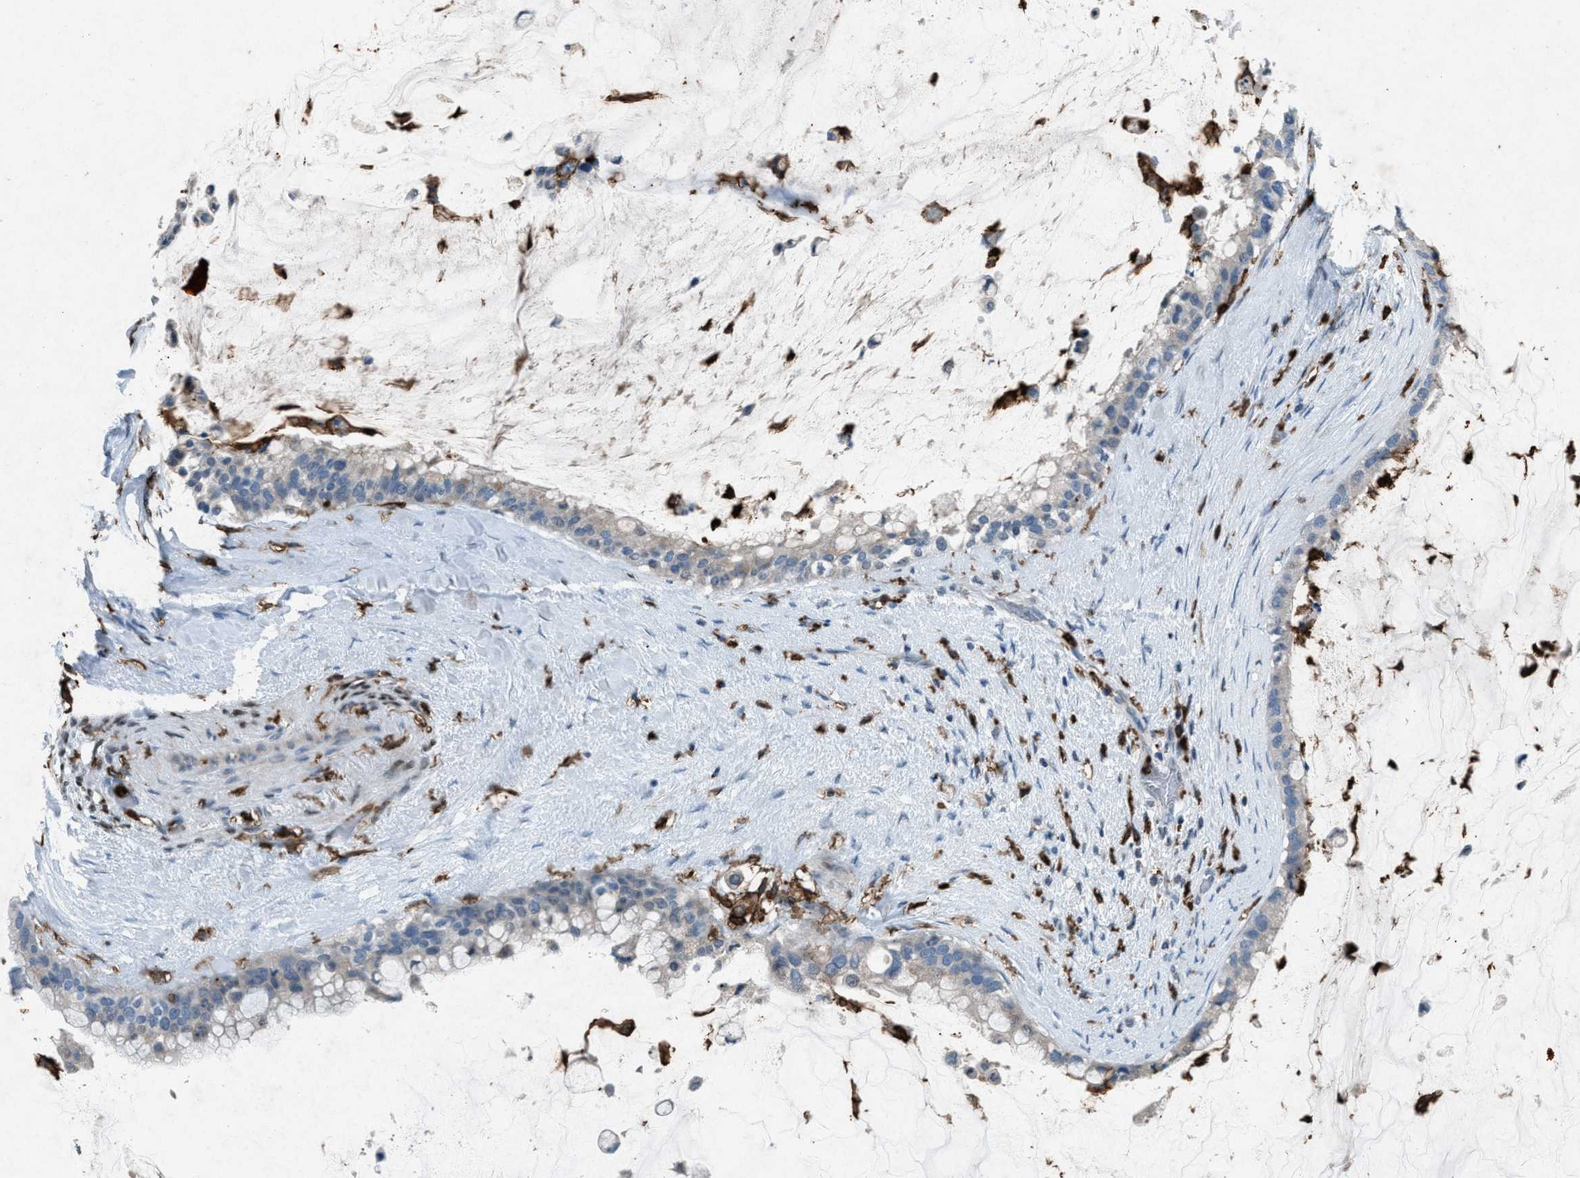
{"staining": {"intensity": "negative", "quantity": "none", "location": "none"}, "tissue": "pancreatic cancer", "cell_type": "Tumor cells", "image_type": "cancer", "snomed": [{"axis": "morphology", "description": "Adenocarcinoma, NOS"}, {"axis": "topography", "description": "Pancreas"}], "caption": "Pancreatic cancer was stained to show a protein in brown. There is no significant staining in tumor cells.", "gene": "FCER1G", "patient": {"sex": "male", "age": 41}}